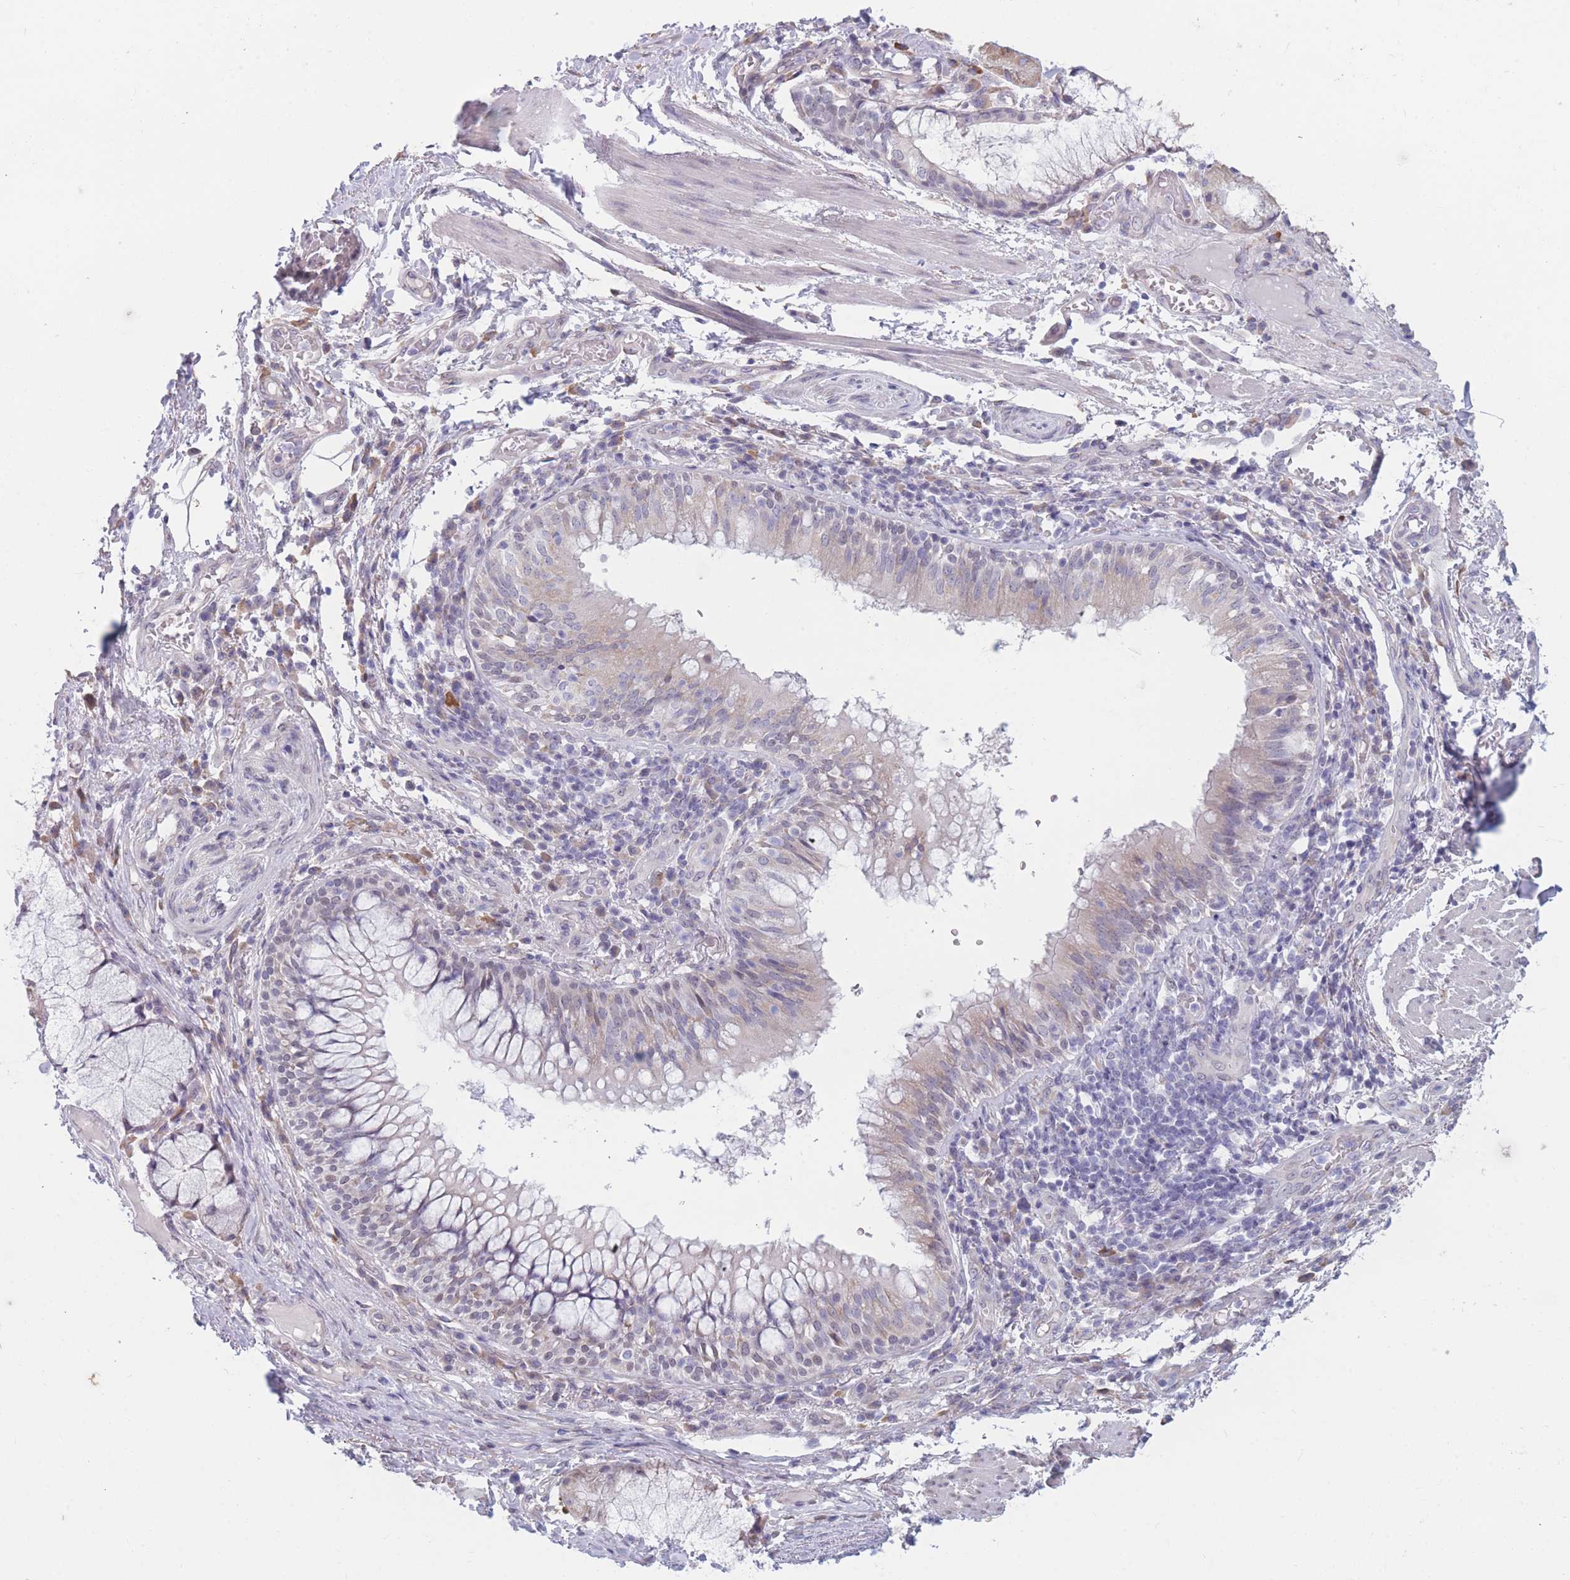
{"staining": {"intensity": "negative", "quantity": "none", "location": "none"}, "tissue": "adipose tissue", "cell_type": "Adipocytes", "image_type": "normal", "snomed": [{"axis": "morphology", "description": "Normal tissue, NOS"}, {"axis": "topography", "description": "Cartilage tissue"}, {"axis": "topography", "description": "Bronchus"}], "caption": "Immunohistochemistry image of unremarkable adipose tissue: human adipose tissue stained with DAB exhibits no significant protein expression in adipocytes.", "gene": "COL27A1", "patient": {"sex": "male", "age": 56}}